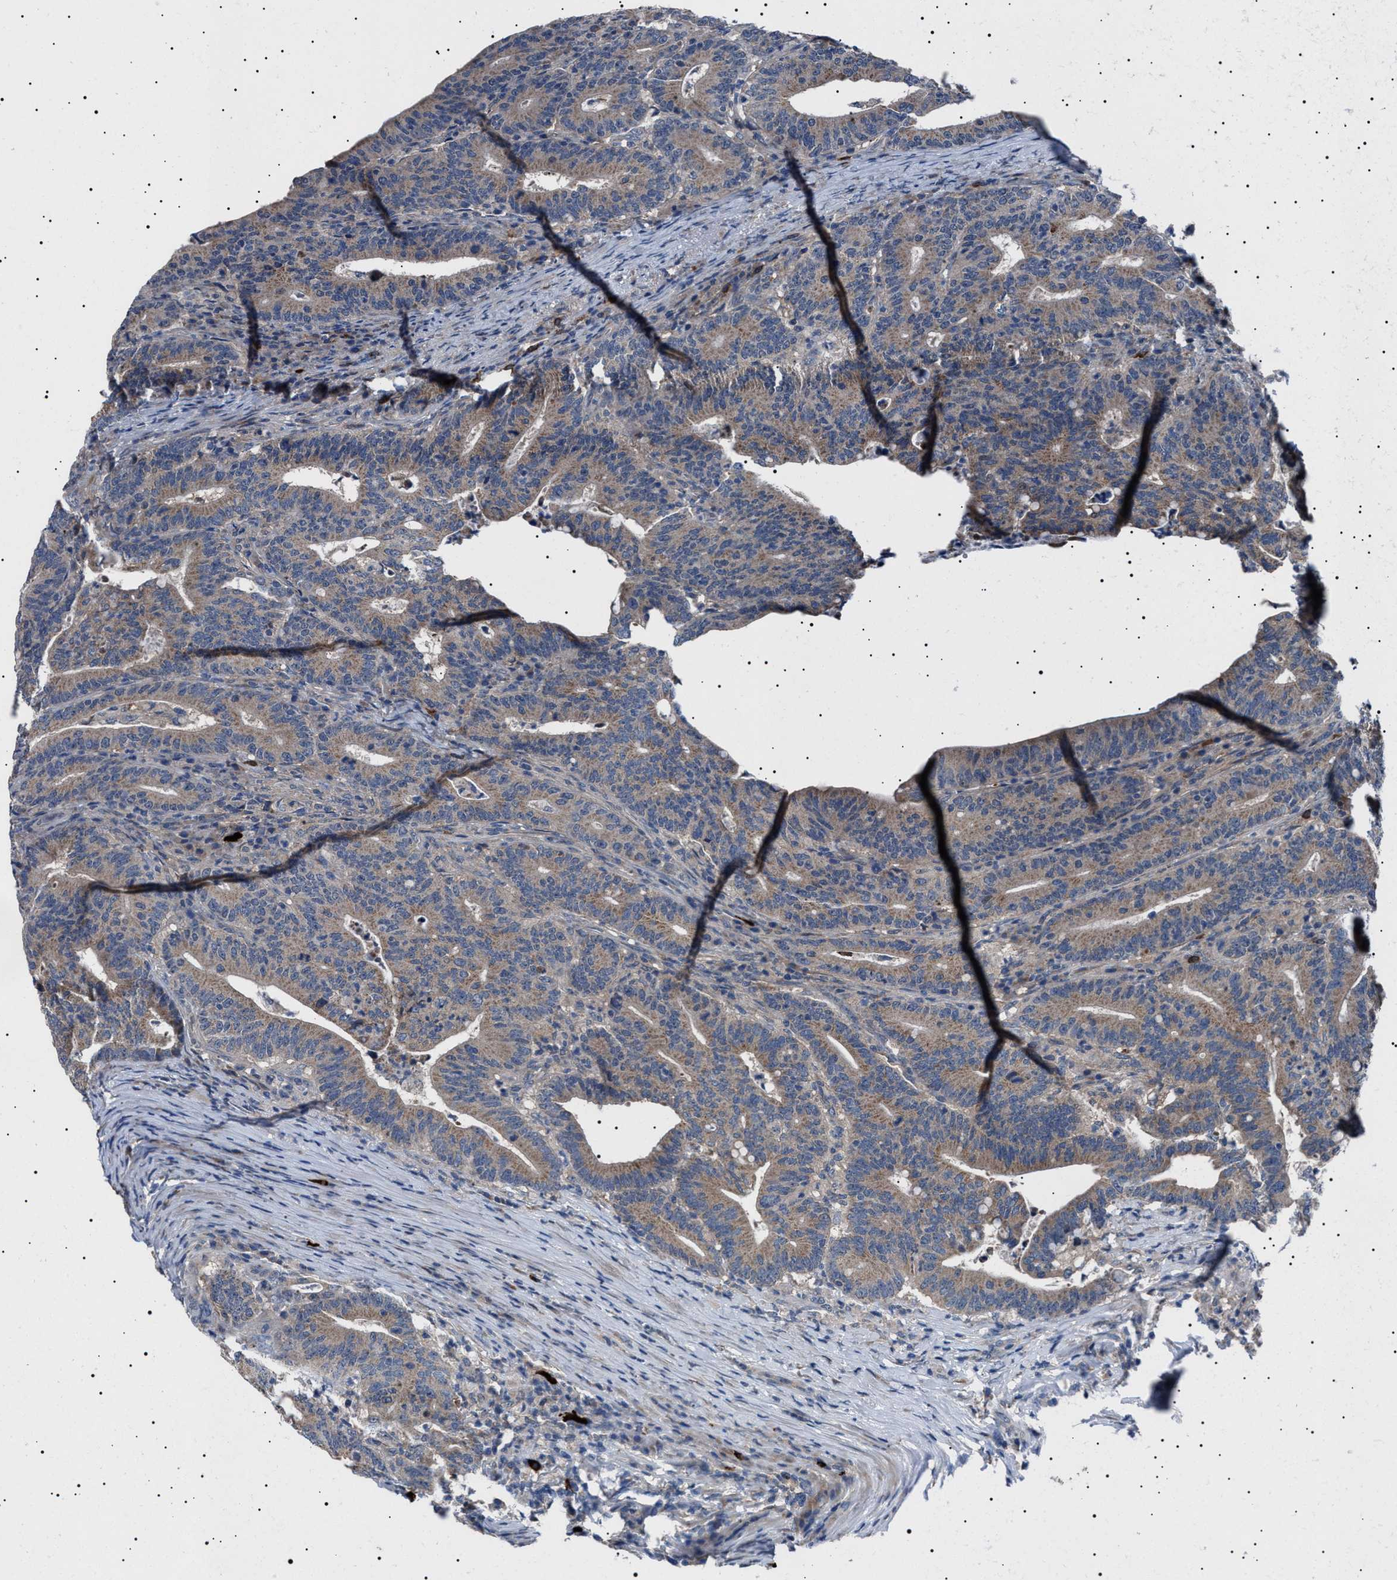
{"staining": {"intensity": "moderate", "quantity": ">75%", "location": "cytoplasmic/membranous"}, "tissue": "colorectal cancer", "cell_type": "Tumor cells", "image_type": "cancer", "snomed": [{"axis": "morphology", "description": "Adenocarcinoma, NOS"}, {"axis": "topography", "description": "Colon"}], "caption": "IHC image of neoplastic tissue: colorectal cancer (adenocarcinoma) stained using immunohistochemistry shows medium levels of moderate protein expression localized specifically in the cytoplasmic/membranous of tumor cells, appearing as a cytoplasmic/membranous brown color.", "gene": "PTRH1", "patient": {"sex": "female", "age": 66}}